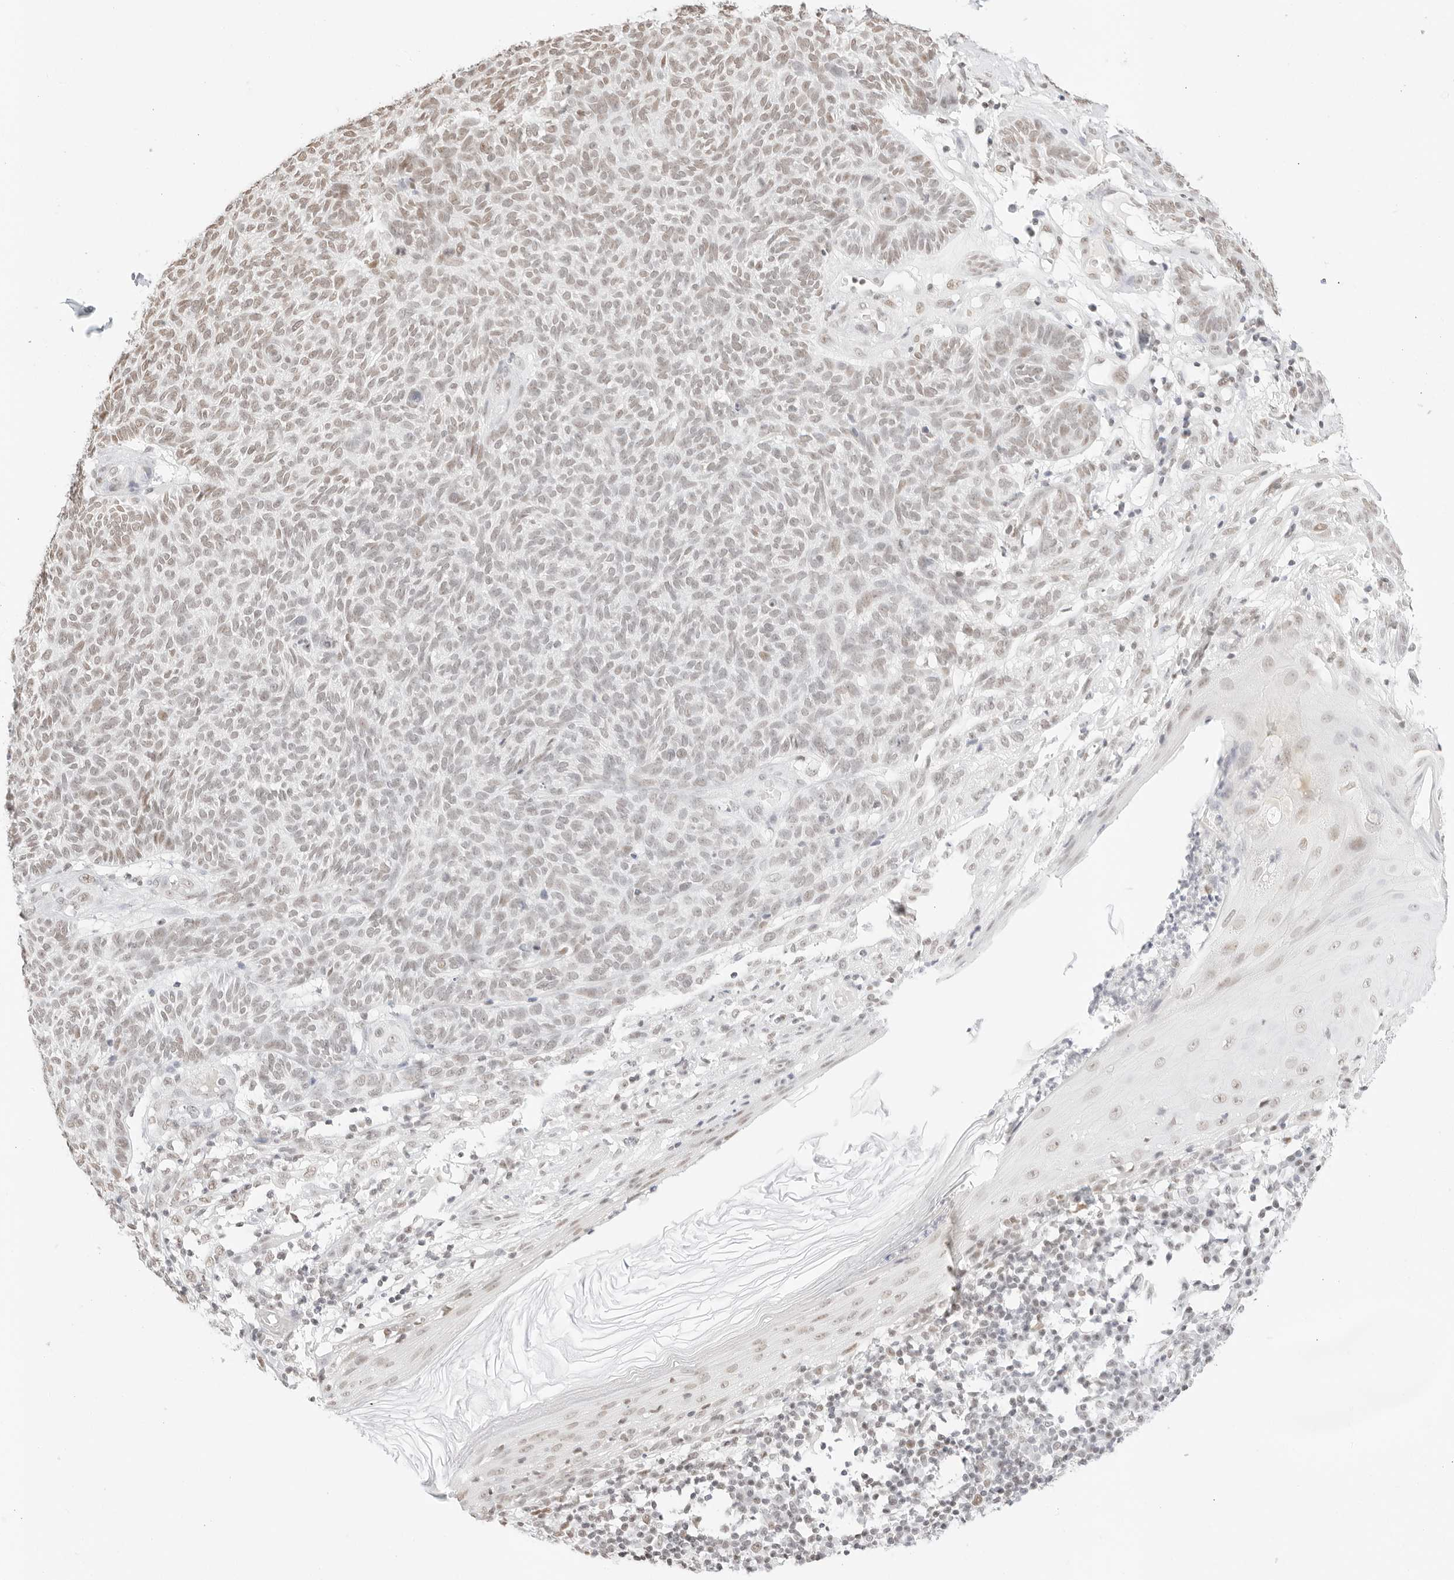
{"staining": {"intensity": "weak", "quantity": "25%-75%", "location": "nuclear"}, "tissue": "skin cancer", "cell_type": "Tumor cells", "image_type": "cancer", "snomed": [{"axis": "morphology", "description": "Squamous cell carcinoma, NOS"}, {"axis": "topography", "description": "Skin"}], "caption": "Immunohistochemical staining of human skin squamous cell carcinoma reveals weak nuclear protein expression in about 25%-75% of tumor cells. (Stains: DAB (3,3'-diaminobenzidine) in brown, nuclei in blue, Microscopy: brightfield microscopy at high magnification).", "gene": "FBLN5", "patient": {"sex": "female", "age": 90}}